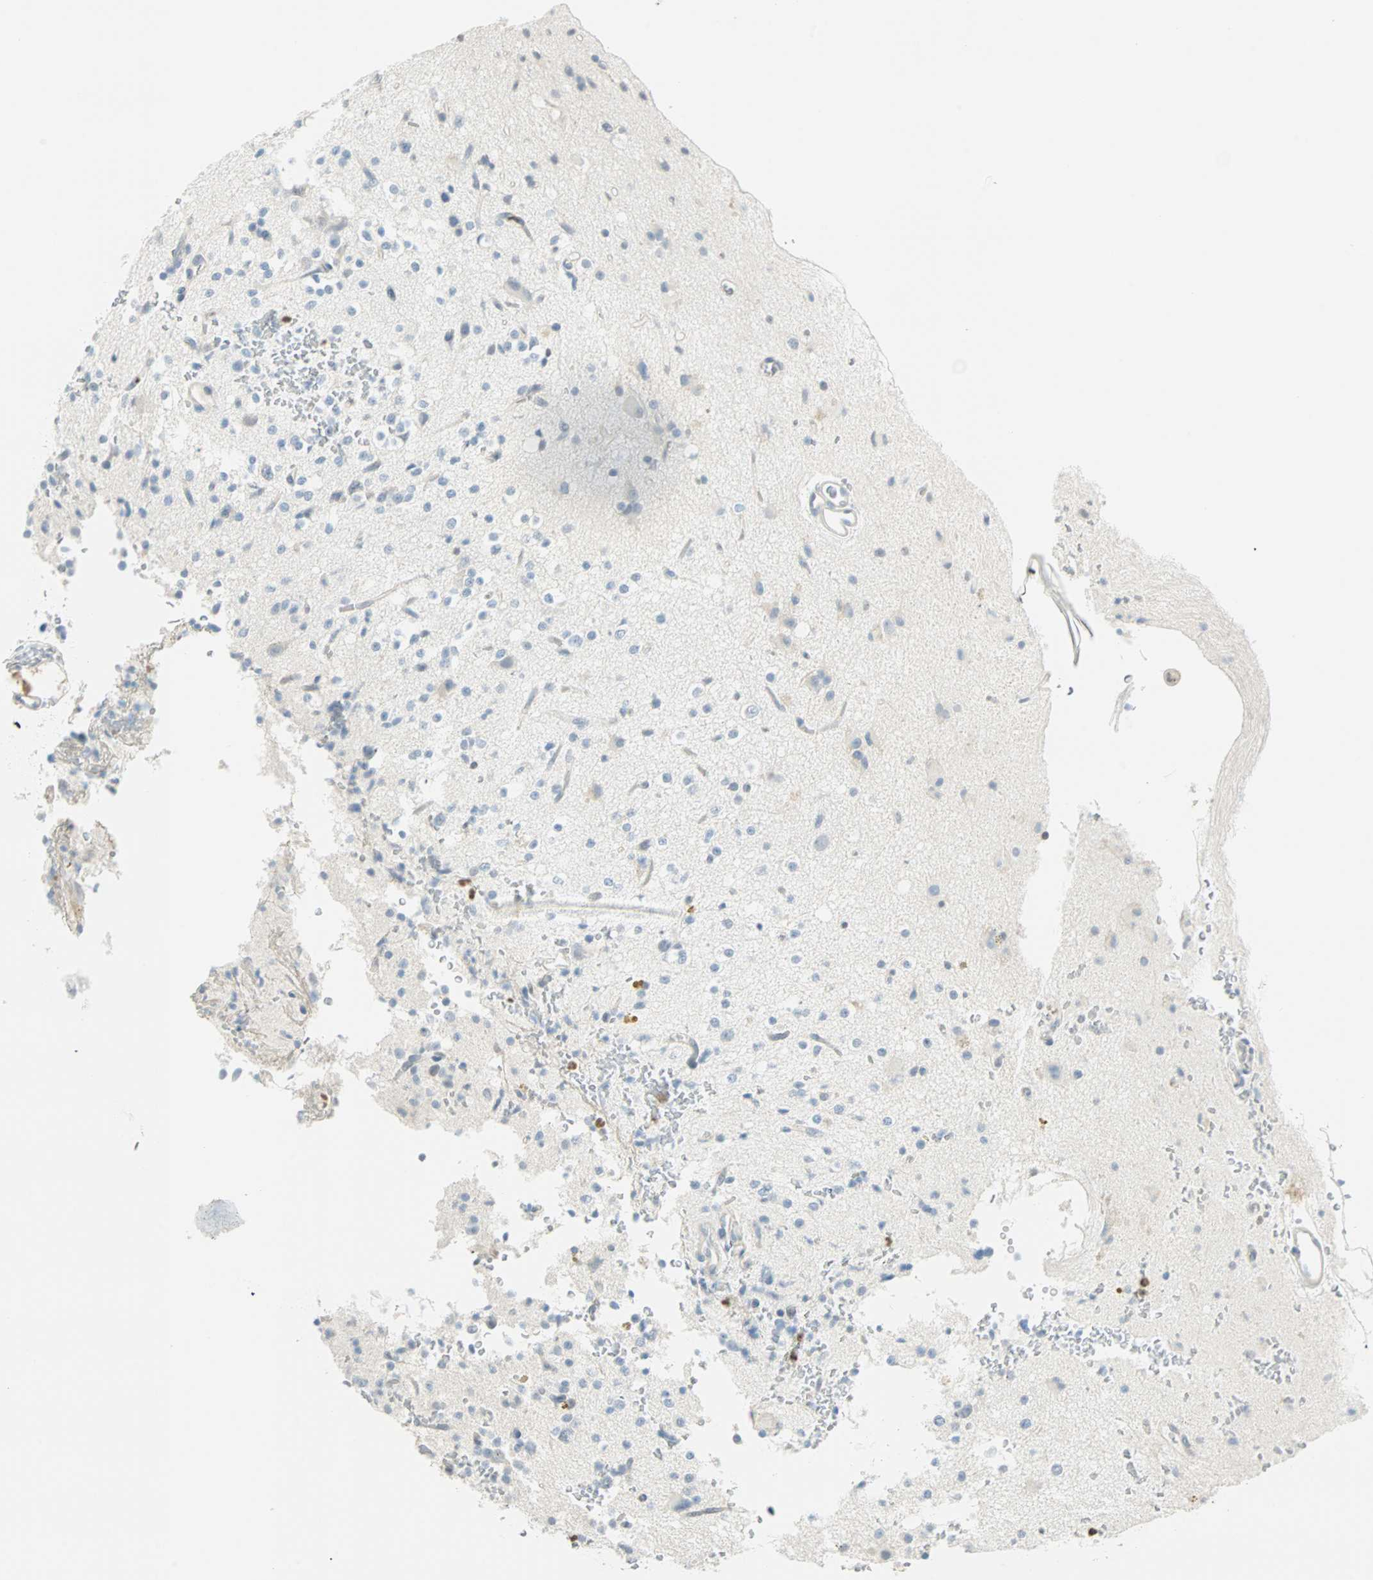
{"staining": {"intensity": "negative", "quantity": "none", "location": "none"}, "tissue": "glioma", "cell_type": "Tumor cells", "image_type": "cancer", "snomed": [{"axis": "morphology", "description": "Glioma, malignant, High grade"}, {"axis": "topography", "description": "Brain"}], "caption": "Tumor cells show no significant protein staining in malignant glioma (high-grade).", "gene": "MLLT10", "patient": {"sex": "male", "age": 47}}